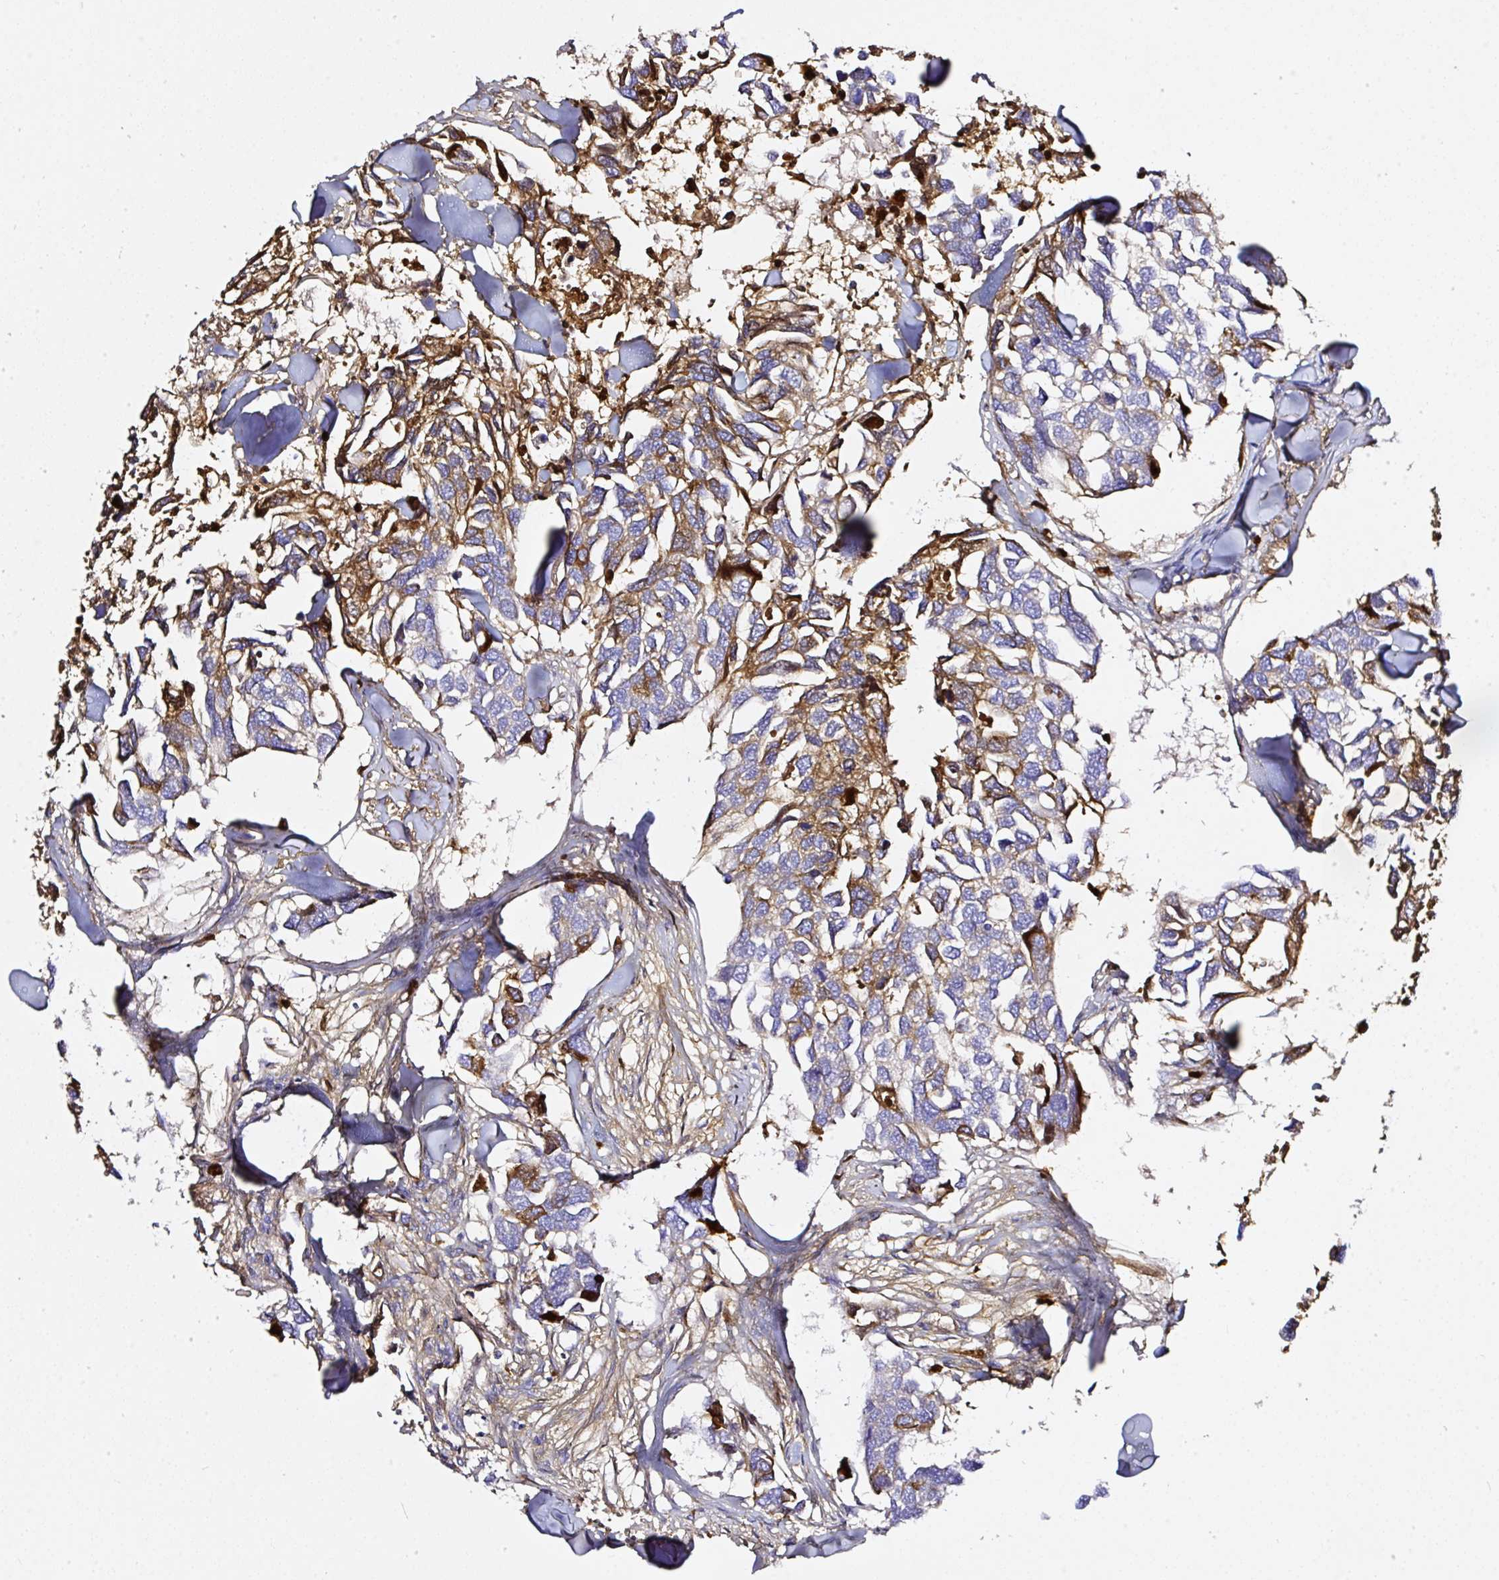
{"staining": {"intensity": "moderate", "quantity": "25%-75%", "location": "cytoplasmic/membranous"}, "tissue": "breast cancer", "cell_type": "Tumor cells", "image_type": "cancer", "snomed": [{"axis": "morphology", "description": "Duct carcinoma"}, {"axis": "topography", "description": "Breast"}], "caption": "DAB immunohistochemical staining of human breast cancer (infiltrating ductal carcinoma) demonstrates moderate cytoplasmic/membranous protein expression in about 25%-75% of tumor cells.", "gene": "CLEC3B", "patient": {"sex": "female", "age": 83}}